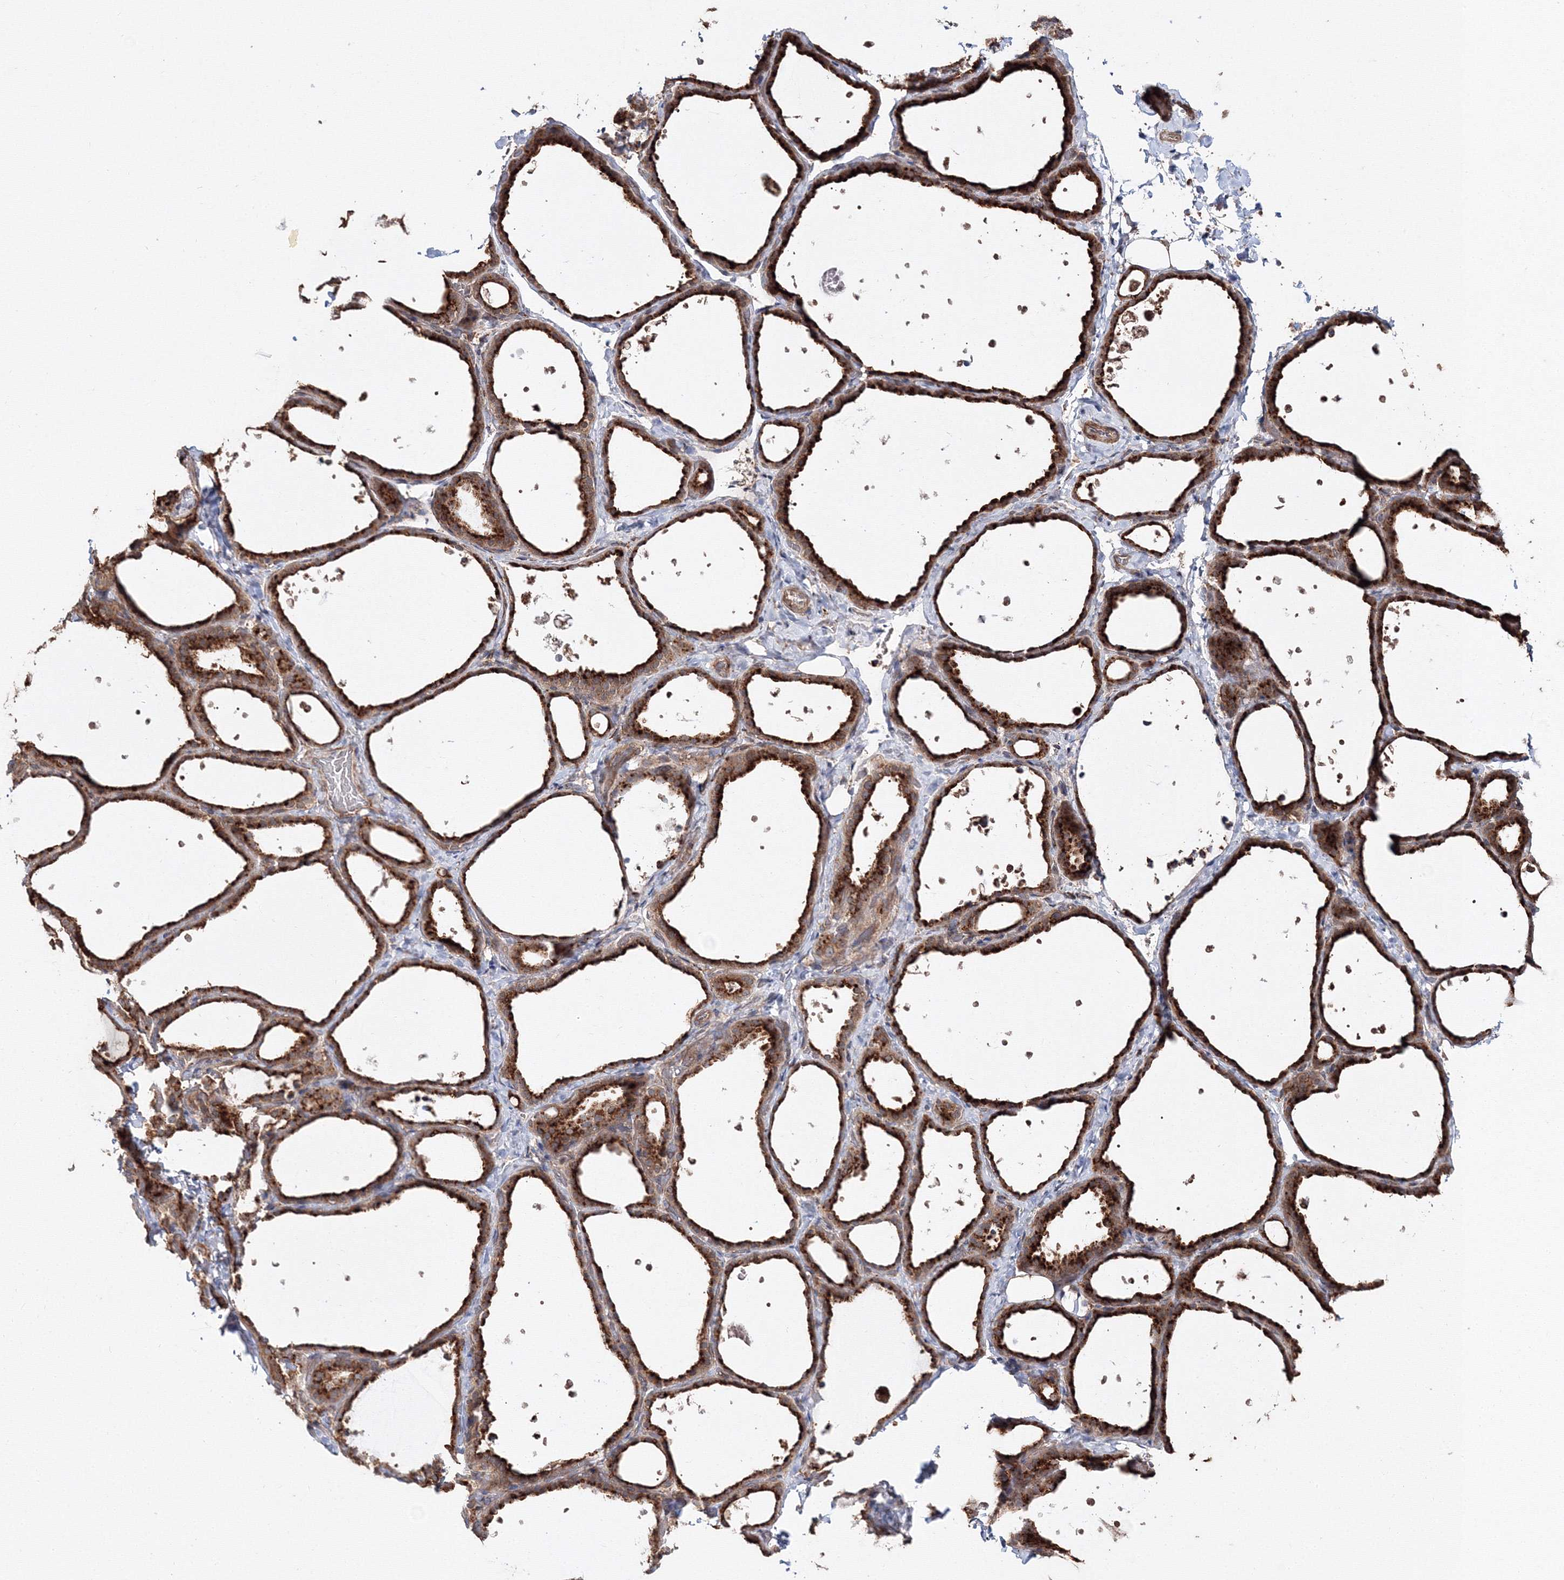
{"staining": {"intensity": "strong", "quantity": ">75%", "location": "cytoplasmic/membranous"}, "tissue": "thyroid gland", "cell_type": "Glandular cells", "image_type": "normal", "snomed": [{"axis": "morphology", "description": "Normal tissue, NOS"}, {"axis": "topography", "description": "Thyroid gland"}], "caption": "Normal thyroid gland displays strong cytoplasmic/membranous staining in approximately >75% of glandular cells.", "gene": "DDO", "patient": {"sex": "female", "age": 44}}